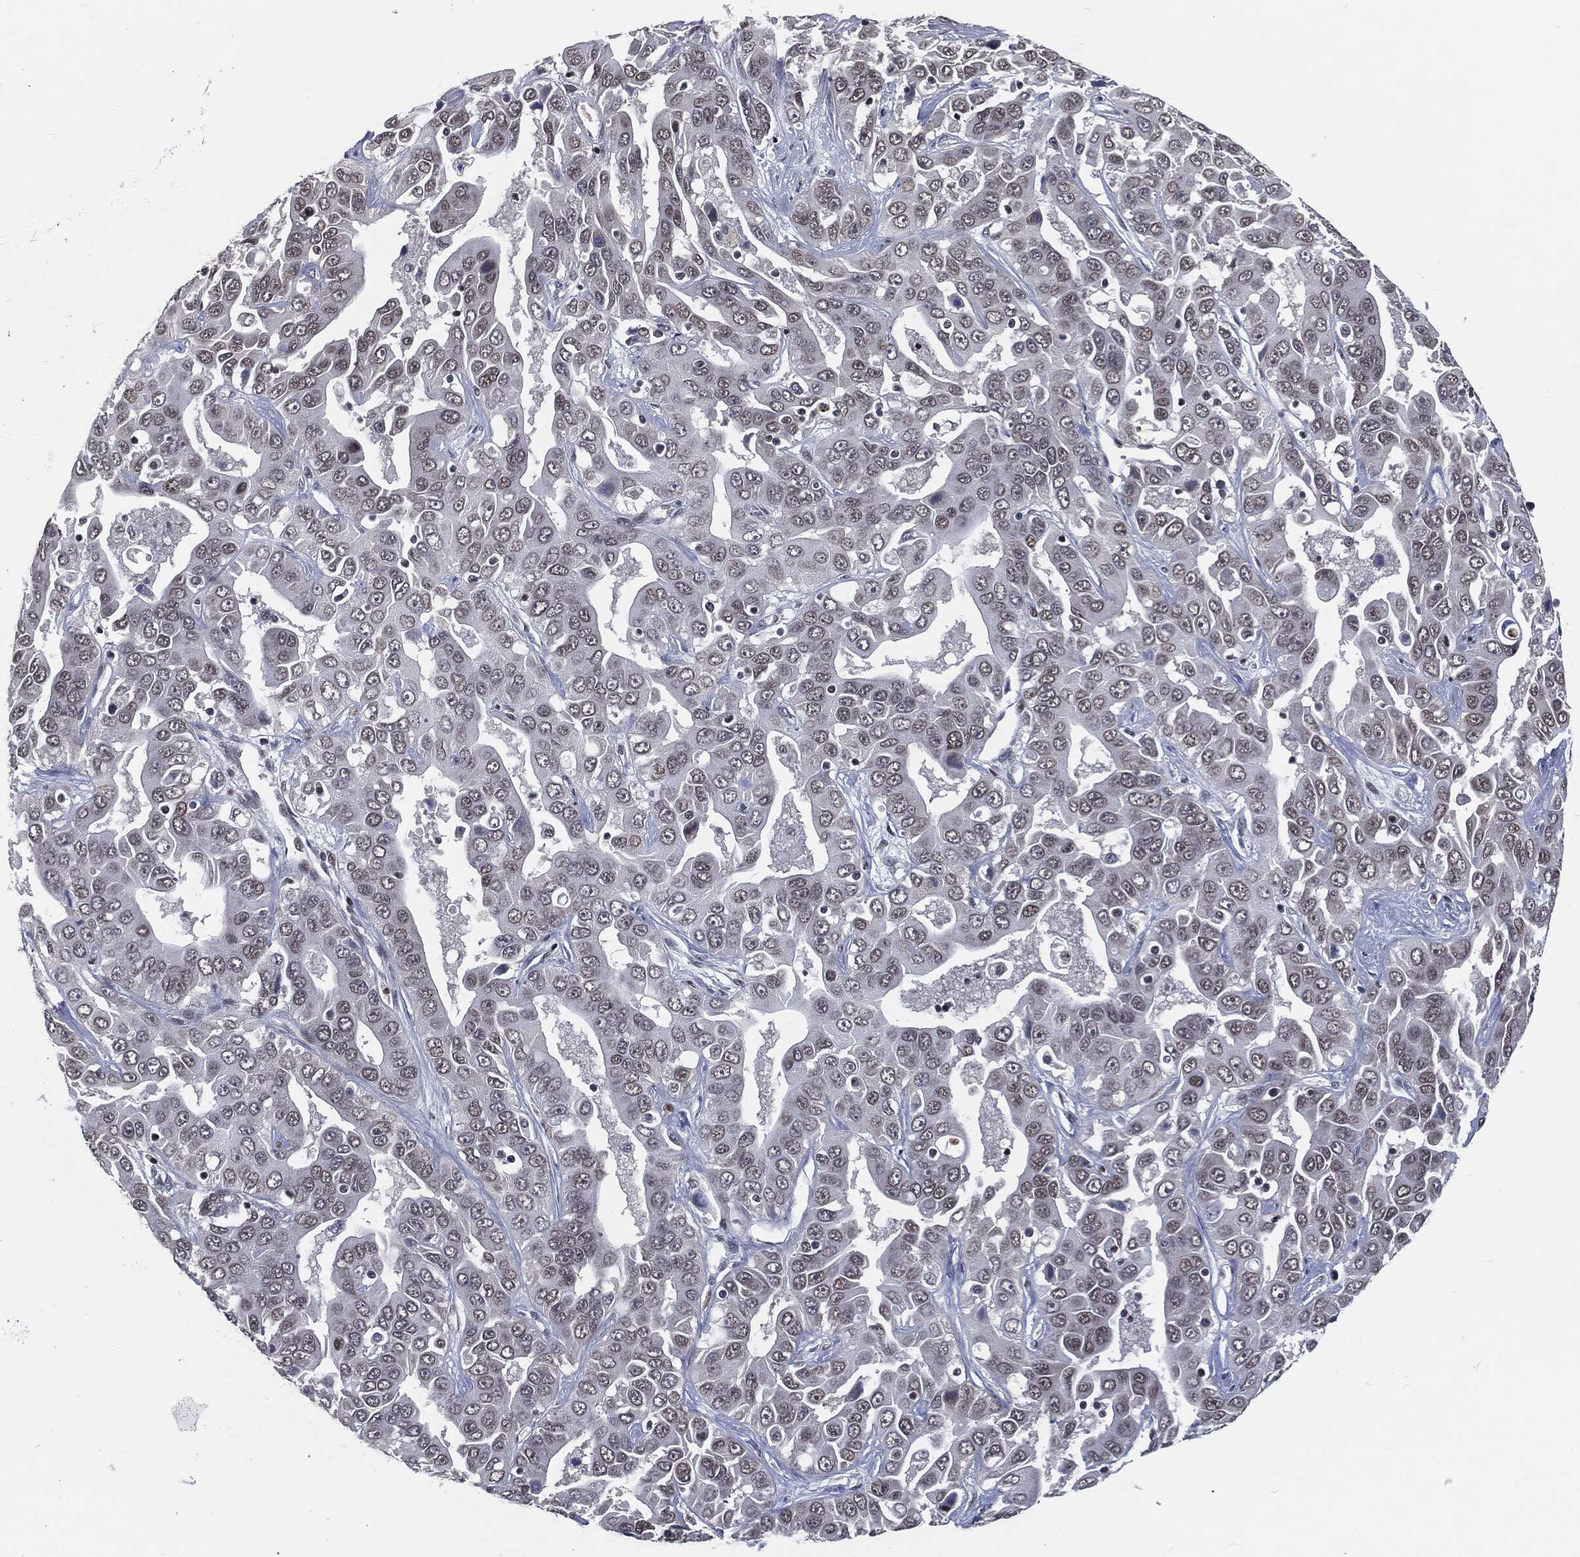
{"staining": {"intensity": "weak", "quantity": "25%-75%", "location": "nuclear"}, "tissue": "liver cancer", "cell_type": "Tumor cells", "image_type": "cancer", "snomed": [{"axis": "morphology", "description": "Cholangiocarcinoma"}, {"axis": "topography", "description": "Liver"}], "caption": "A low amount of weak nuclear staining is present in approximately 25%-75% of tumor cells in liver cancer tissue.", "gene": "ANXA1", "patient": {"sex": "female", "age": 52}}